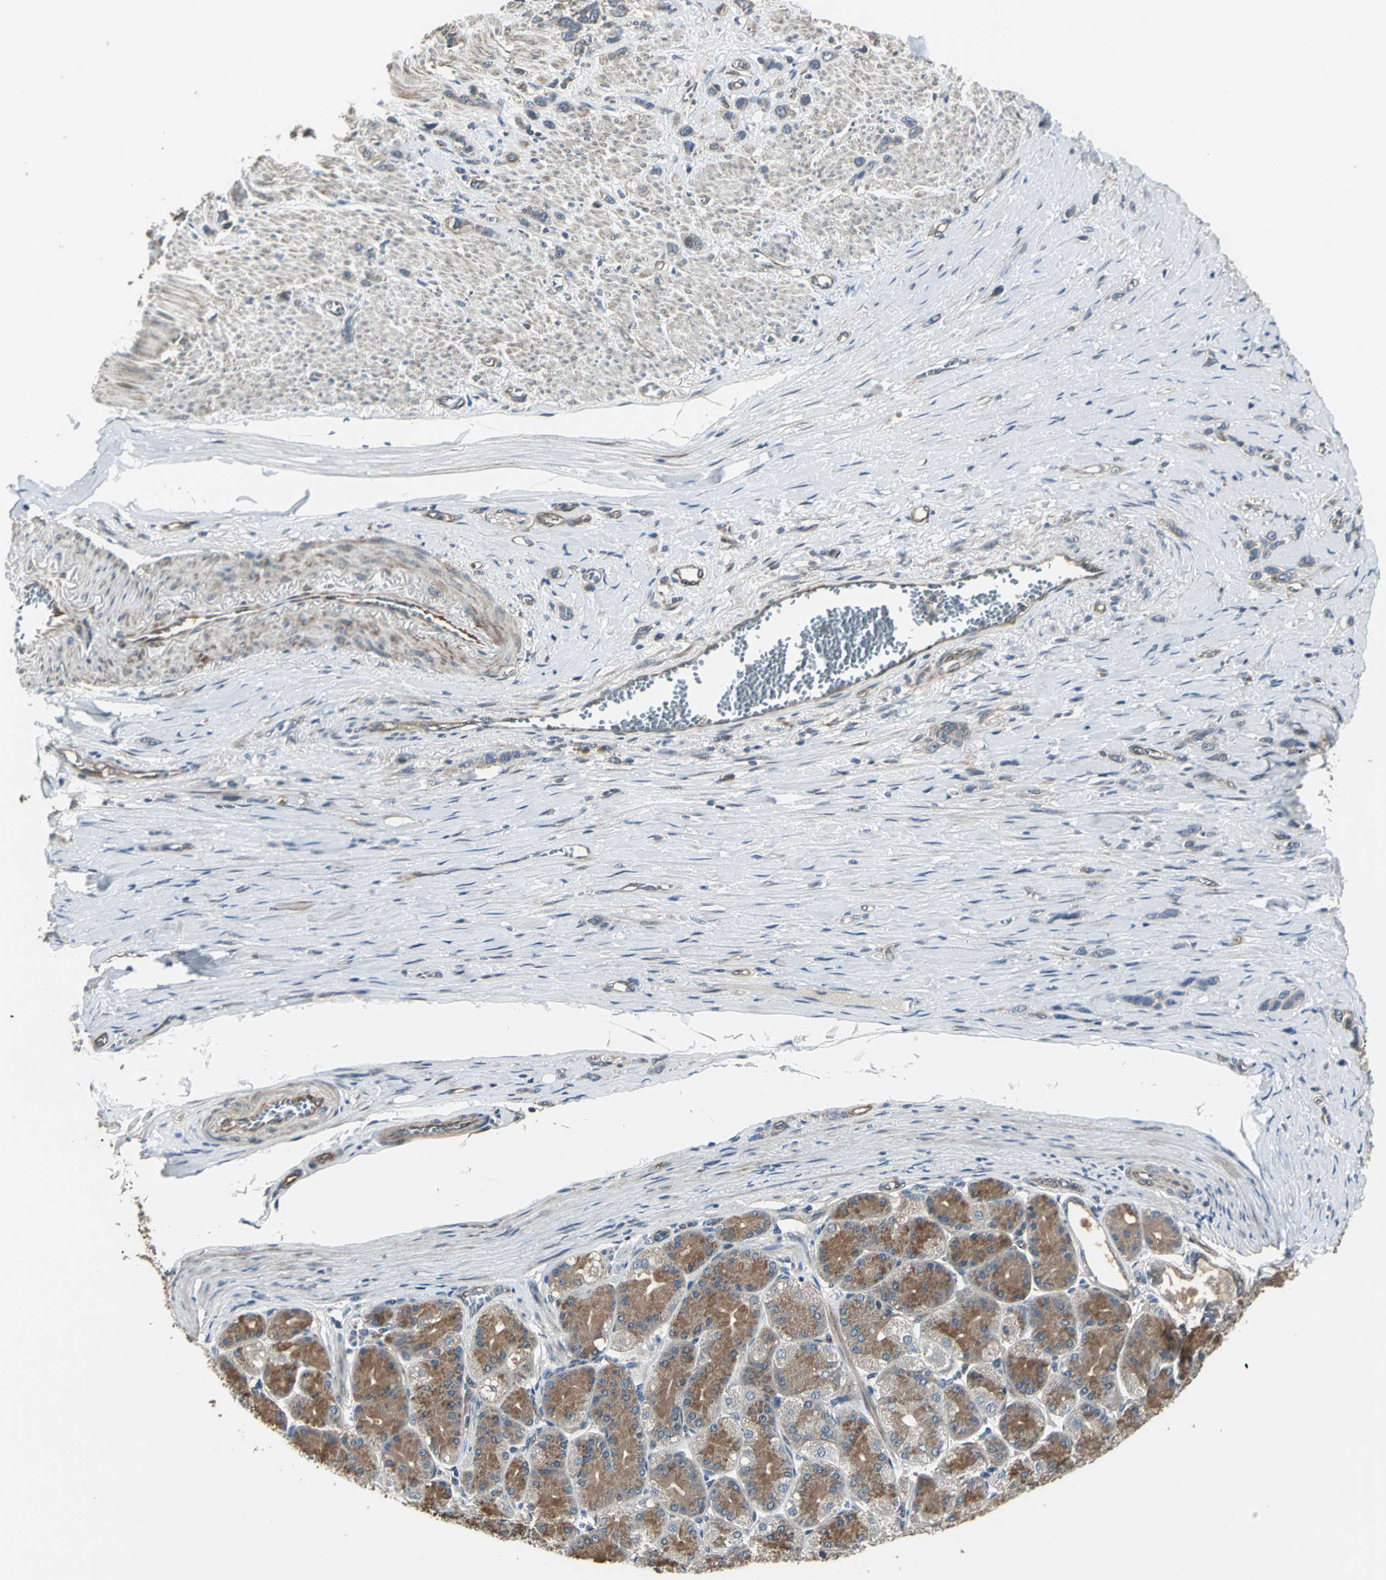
{"staining": {"intensity": "moderate", "quantity": "25%-75%", "location": "cytoplasmic/membranous"}, "tissue": "stomach cancer", "cell_type": "Tumor cells", "image_type": "cancer", "snomed": [{"axis": "morphology", "description": "Normal tissue, NOS"}, {"axis": "morphology", "description": "Adenocarcinoma, NOS"}, {"axis": "morphology", "description": "Adenocarcinoma, High grade"}, {"axis": "topography", "description": "Stomach, upper"}, {"axis": "topography", "description": "Stomach"}], "caption": "Immunohistochemical staining of stomach cancer (adenocarcinoma) demonstrates medium levels of moderate cytoplasmic/membranous protein staining in about 25%-75% of tumor cells. (DAB IHC, brown staining for protein, blue staining for nuclei).", "gene": "PFDN1", "patient": {"sex": "female", "age": 65}}